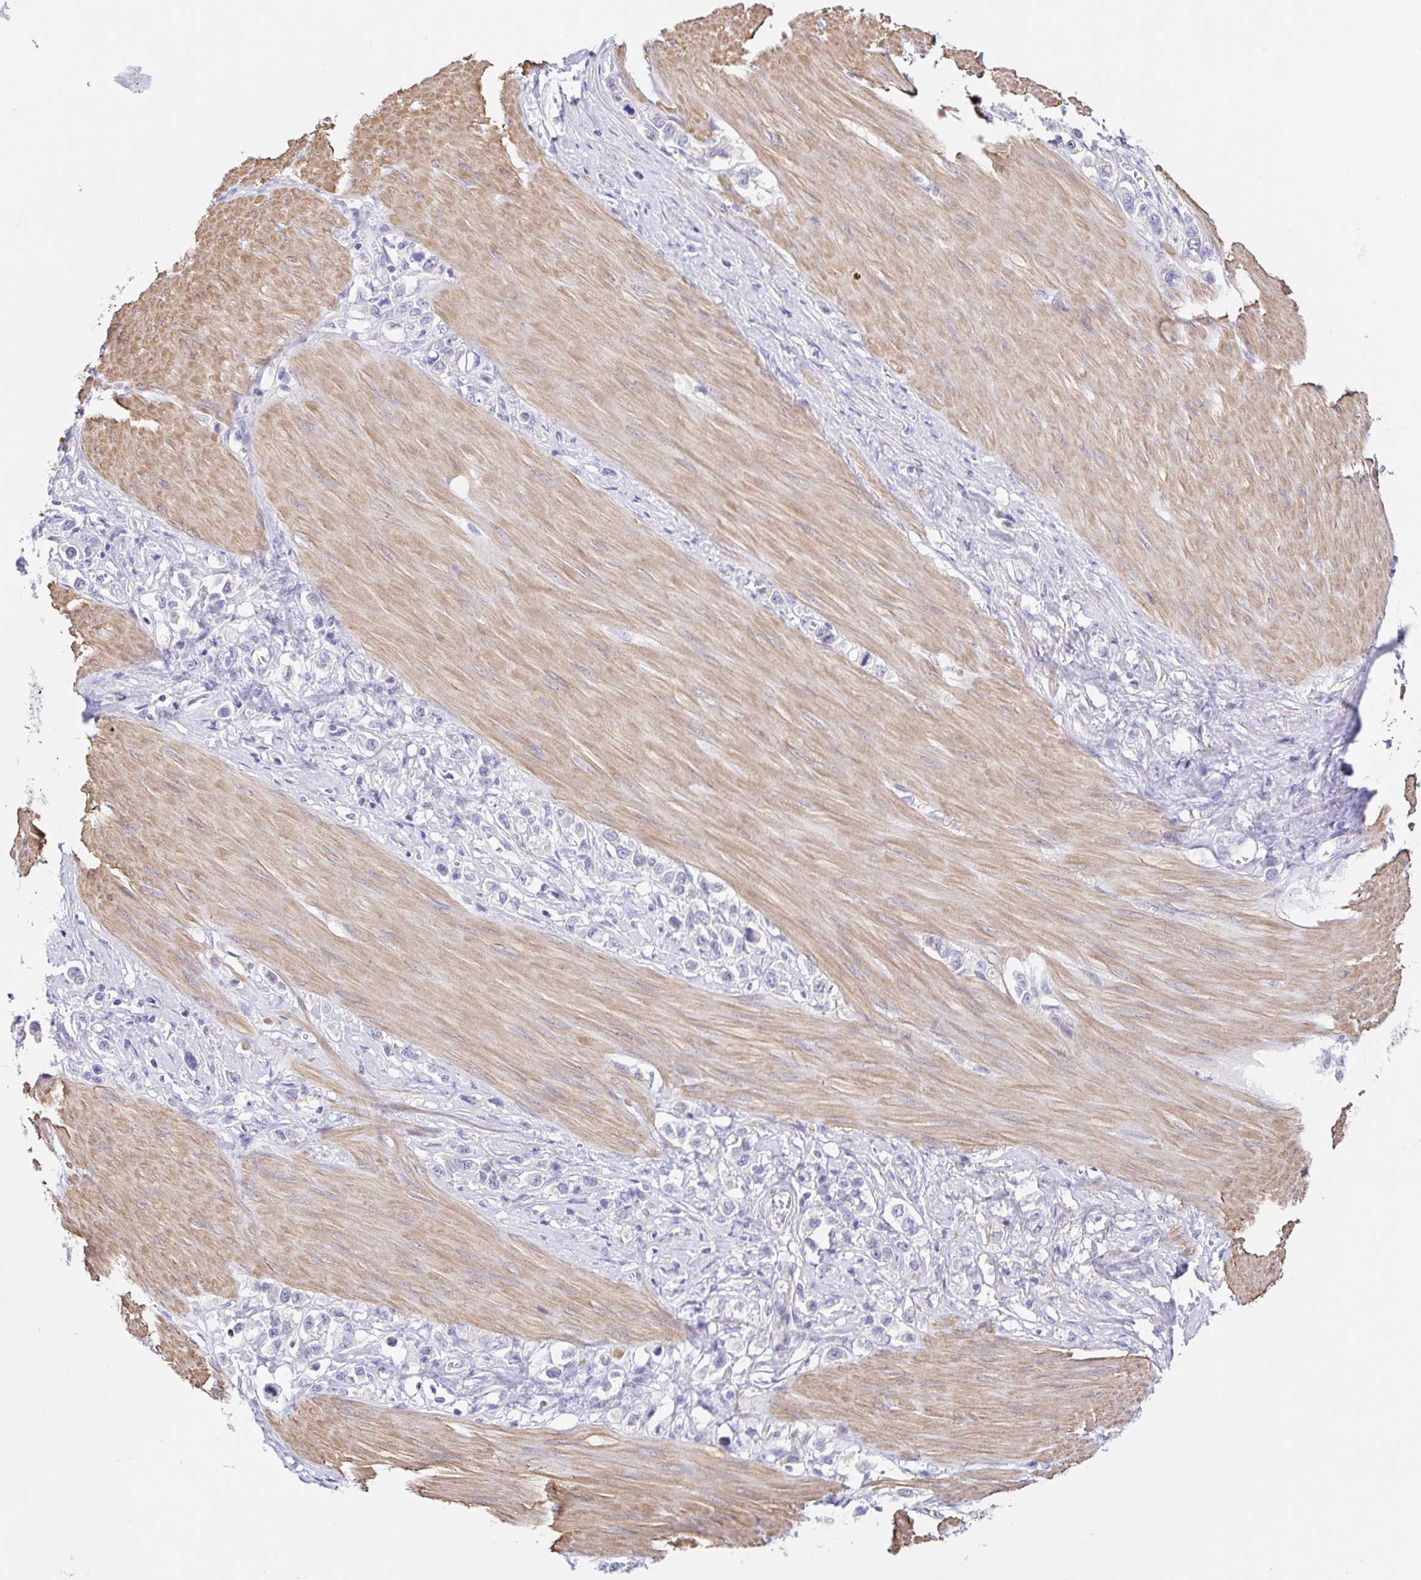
{"staining": {"intensity": "negative", "quantity": "none", "location": "none"}, "tissue": "stomach cancer", "cell_type": "Tumor cells", "image_type": "cancer", "snomed": [{"axis": "morphology", "description": "Adenocarcinoma, NOS"}, {"axis": "topography", "description": "Stomach"}], "caption": "High power microscopy micrograph of an immunohistochemistry micrograph of stomach adenocarcinoma, revealing no significant expression in tumor cells.", "gene": "DCAF17", "patient": {"sex": "female", "age": 65}}